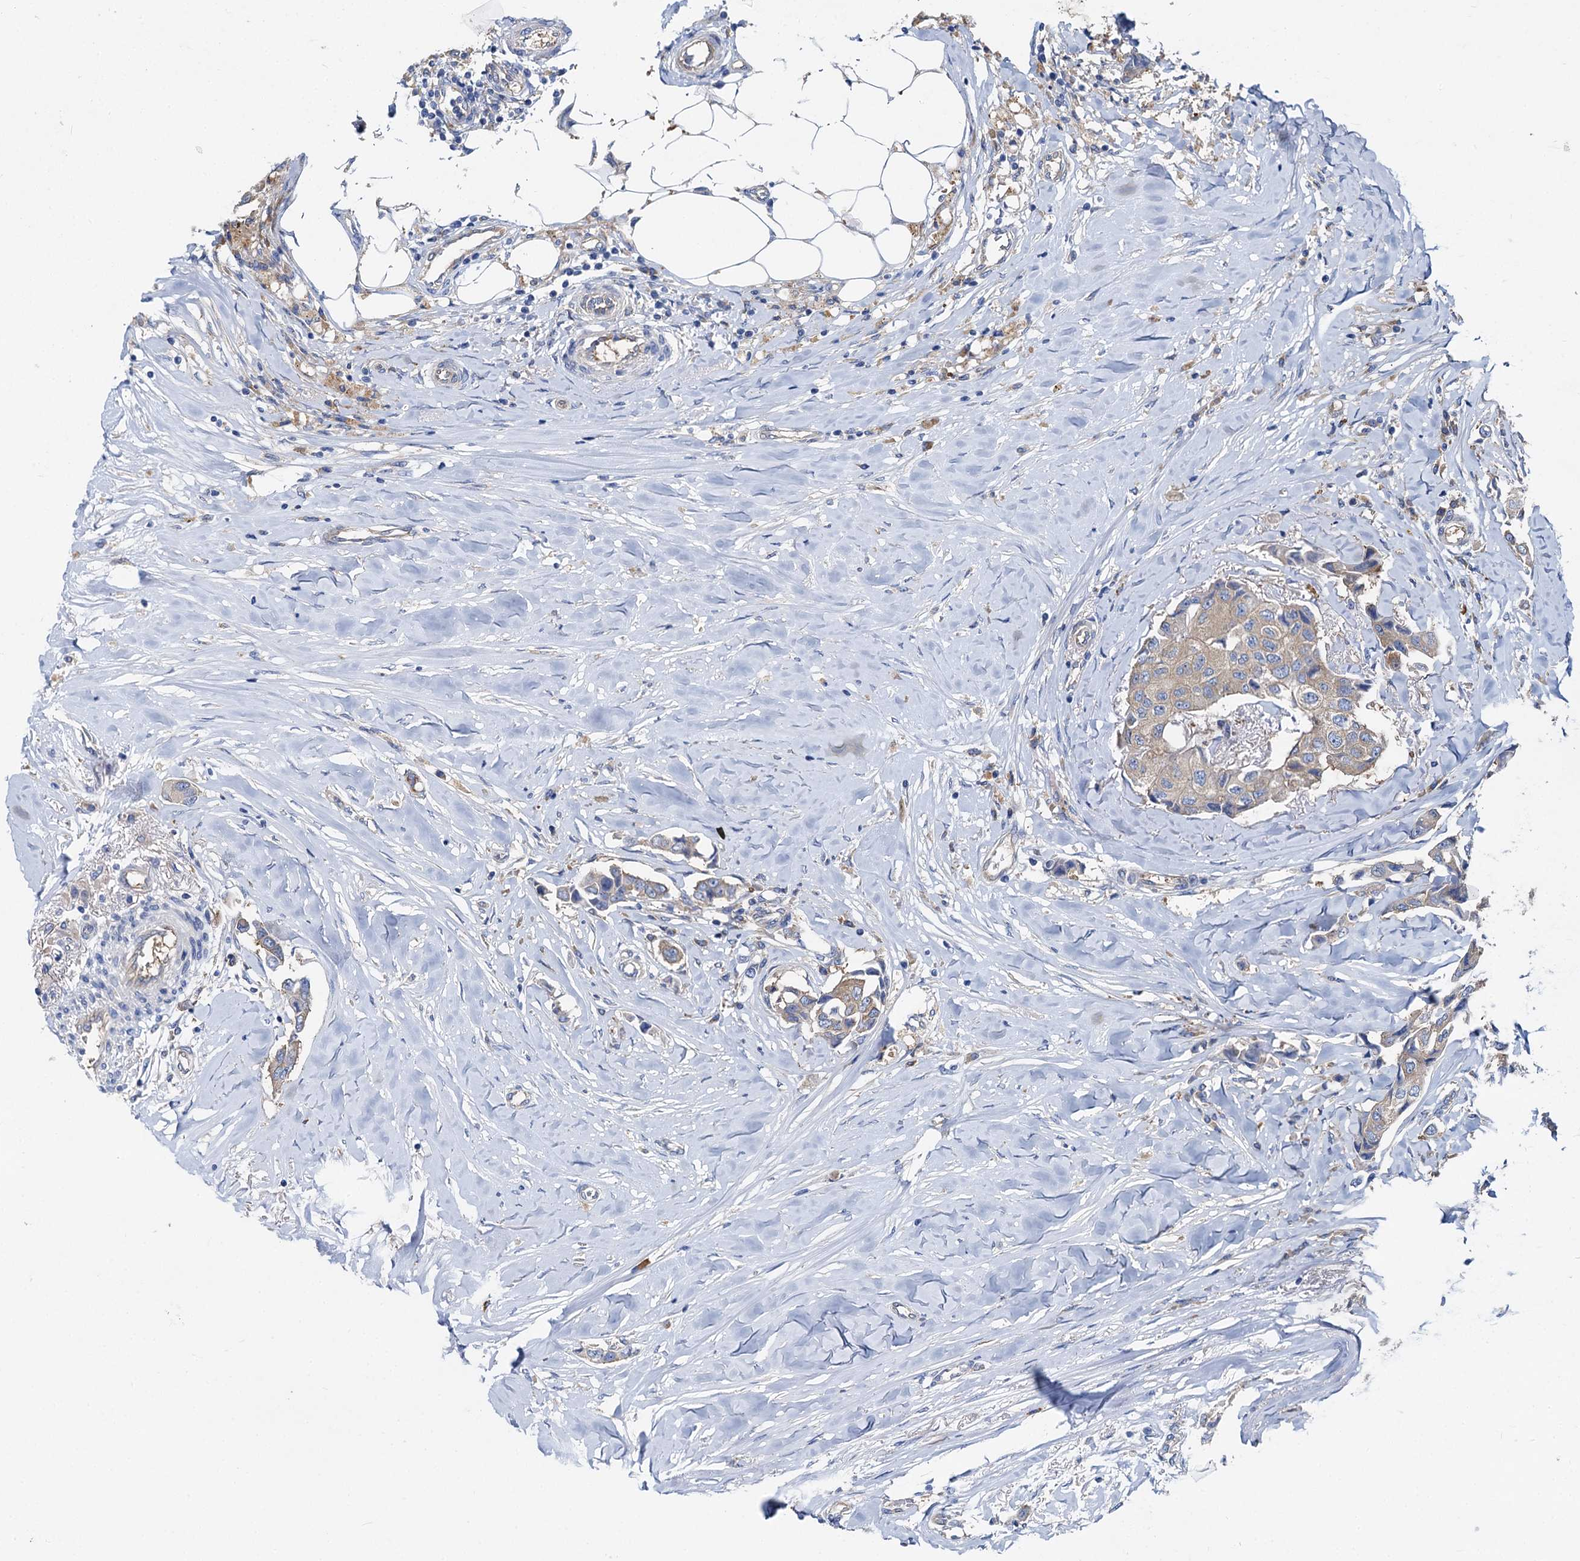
{"staining": {"intensity": "weak", "quantity": "<25%", "location": "cytoplasmic/membranous"}, "tissue": "breast cancer", "cell_type": "Tumor cells", "image_type": "cancer", "snomed": [{"axis": "morphology", "description": "Duct carcinoma"}, {"axis": "topography", "description": "Breast"}], "caption": "There is no significant staining in tumor cells of breast cancer (infiltrating ductal carcinoma). Brightfield microscopy of IHC stained with DAB (3,3'-diaminobenzidine) (brown) and hematoxylin (blue), captured at high magnification.", "gene": "QARS1", "patient": {"sex": "female", "age": 80}}